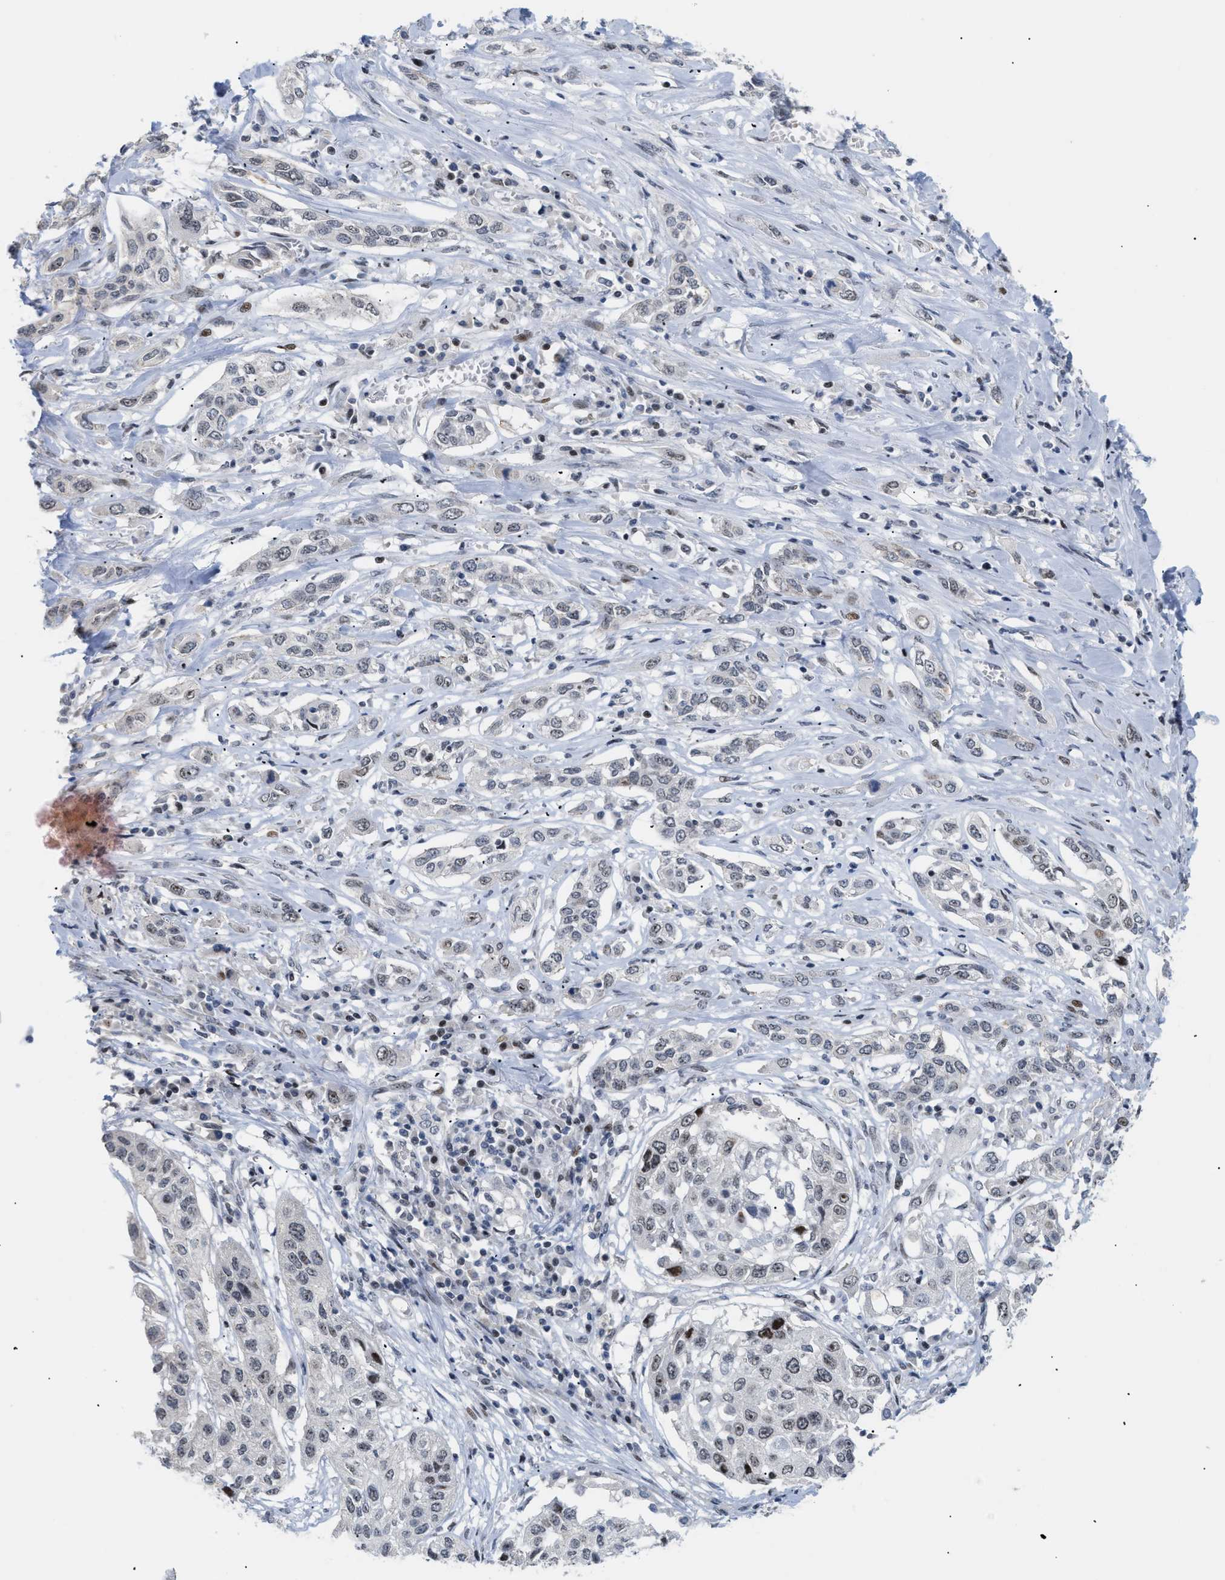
{"staining": {"intensity": "weak", "quantity": "<25%", "location": "nuclear"}, "tissue": "lung cancer", "cell_type": "Tumor cells", "image_type": "cancer", "snomed": [{"axis": "morphology", "description": "Squamous cell carcinoma, NOS"}, {"axis": "topography", "description": "Lung"}], "caption": "This is an immunohistochemistry micrograph of lung cancer. There is no positivity in tumor cells.", "gene": "MED1", "patient": {"sex": "male", "age": 71}}